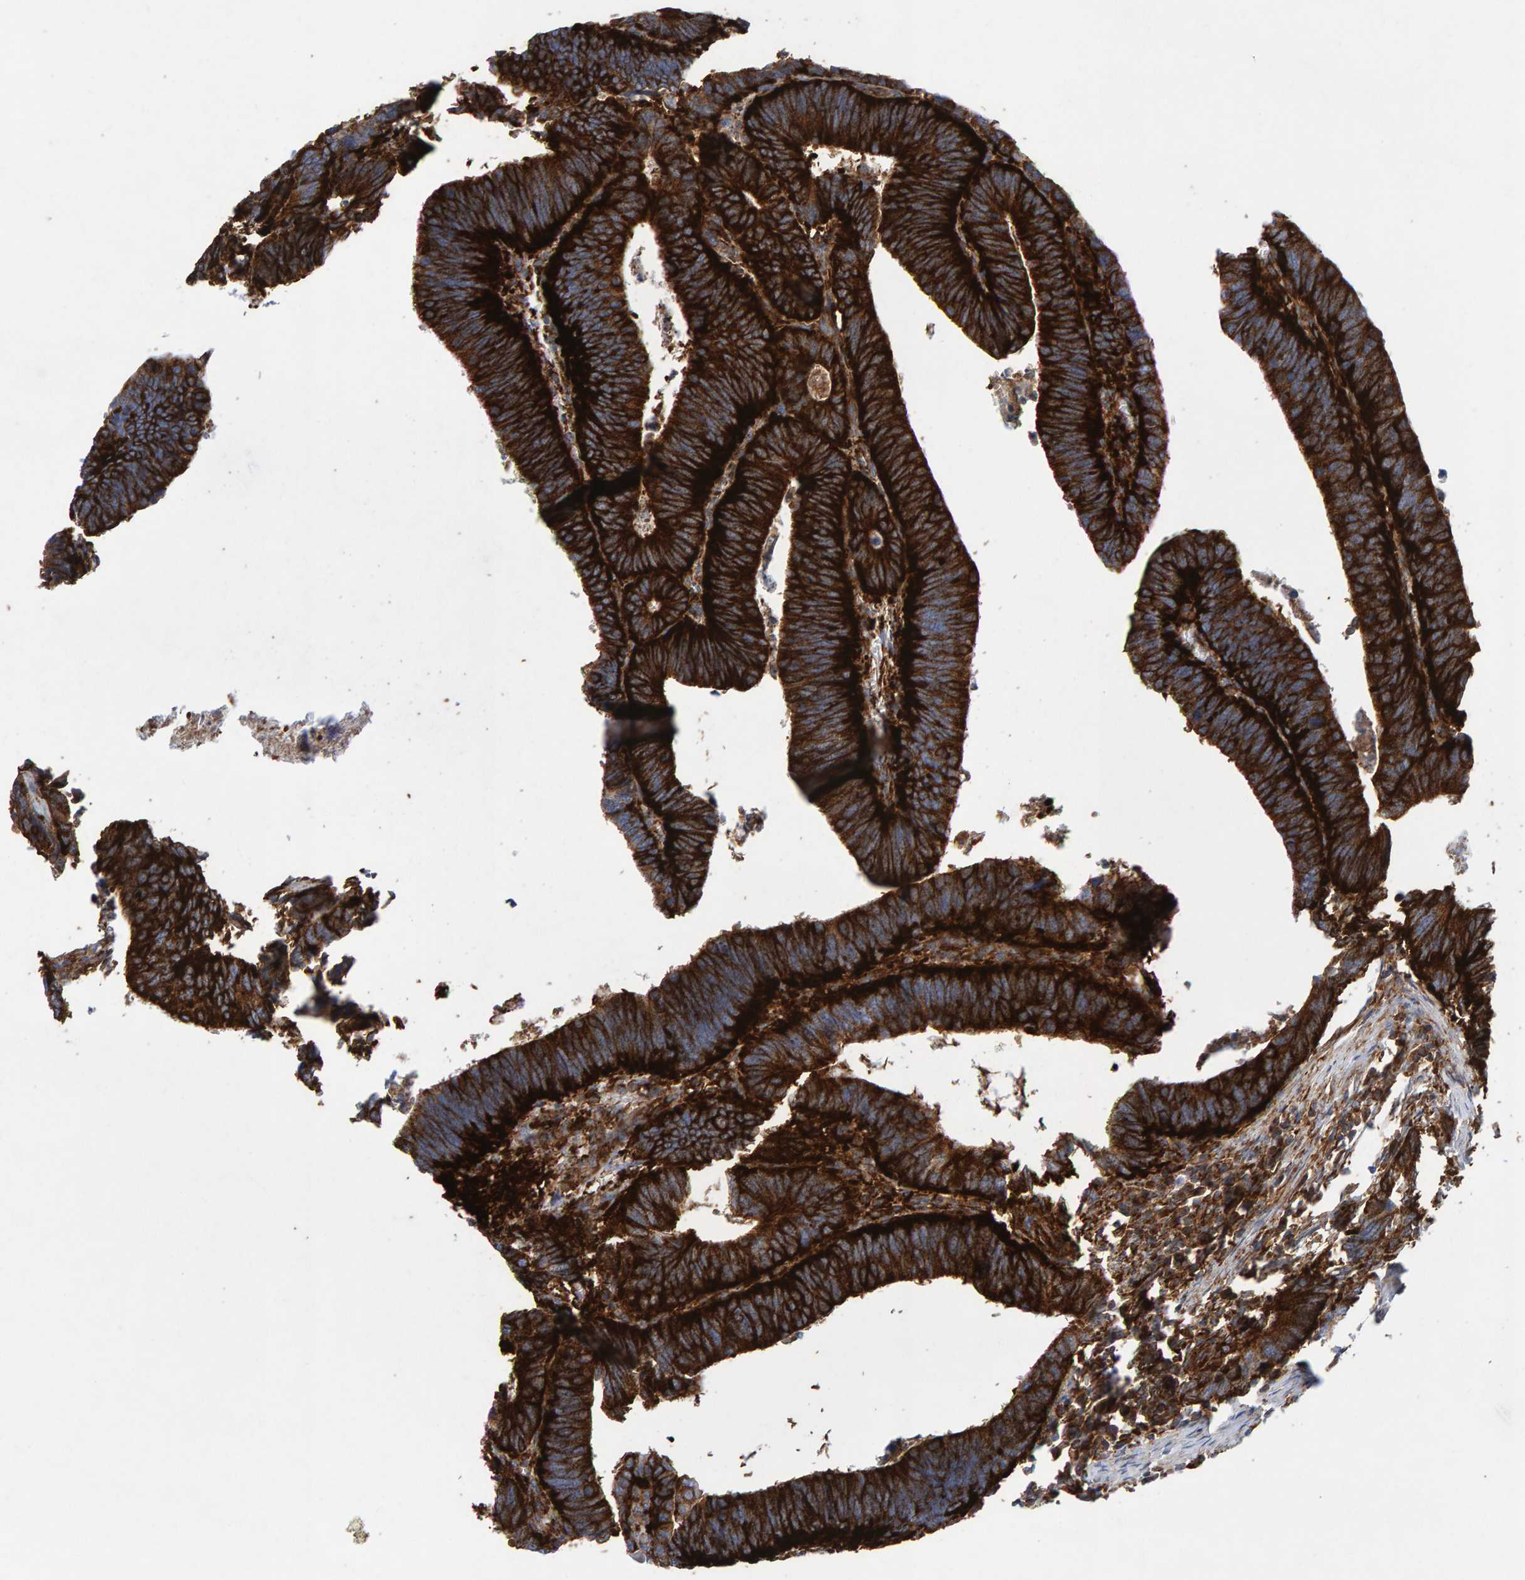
{"staining": {"intensity": "strong", "quantity": ">75%", "location": "cytoplasmic/membranous"}, "tissue": "colorectal cancer", "cell_type": "Tumor cells", "image_type": "cancer", "snomed": [{"axis": "morphology", "description": "Adenocarcinoma, NOS"}, {"axis": "topography", "description": "Colon"}], "caption": "Immunohistochemical staining of human colorectal cancer demonstrates strong cytoplasmic/membranous protein expression in approximately >75% of tumor cells.", "gene": "MVP", "patient": {"sex": "male", "age": 72}}